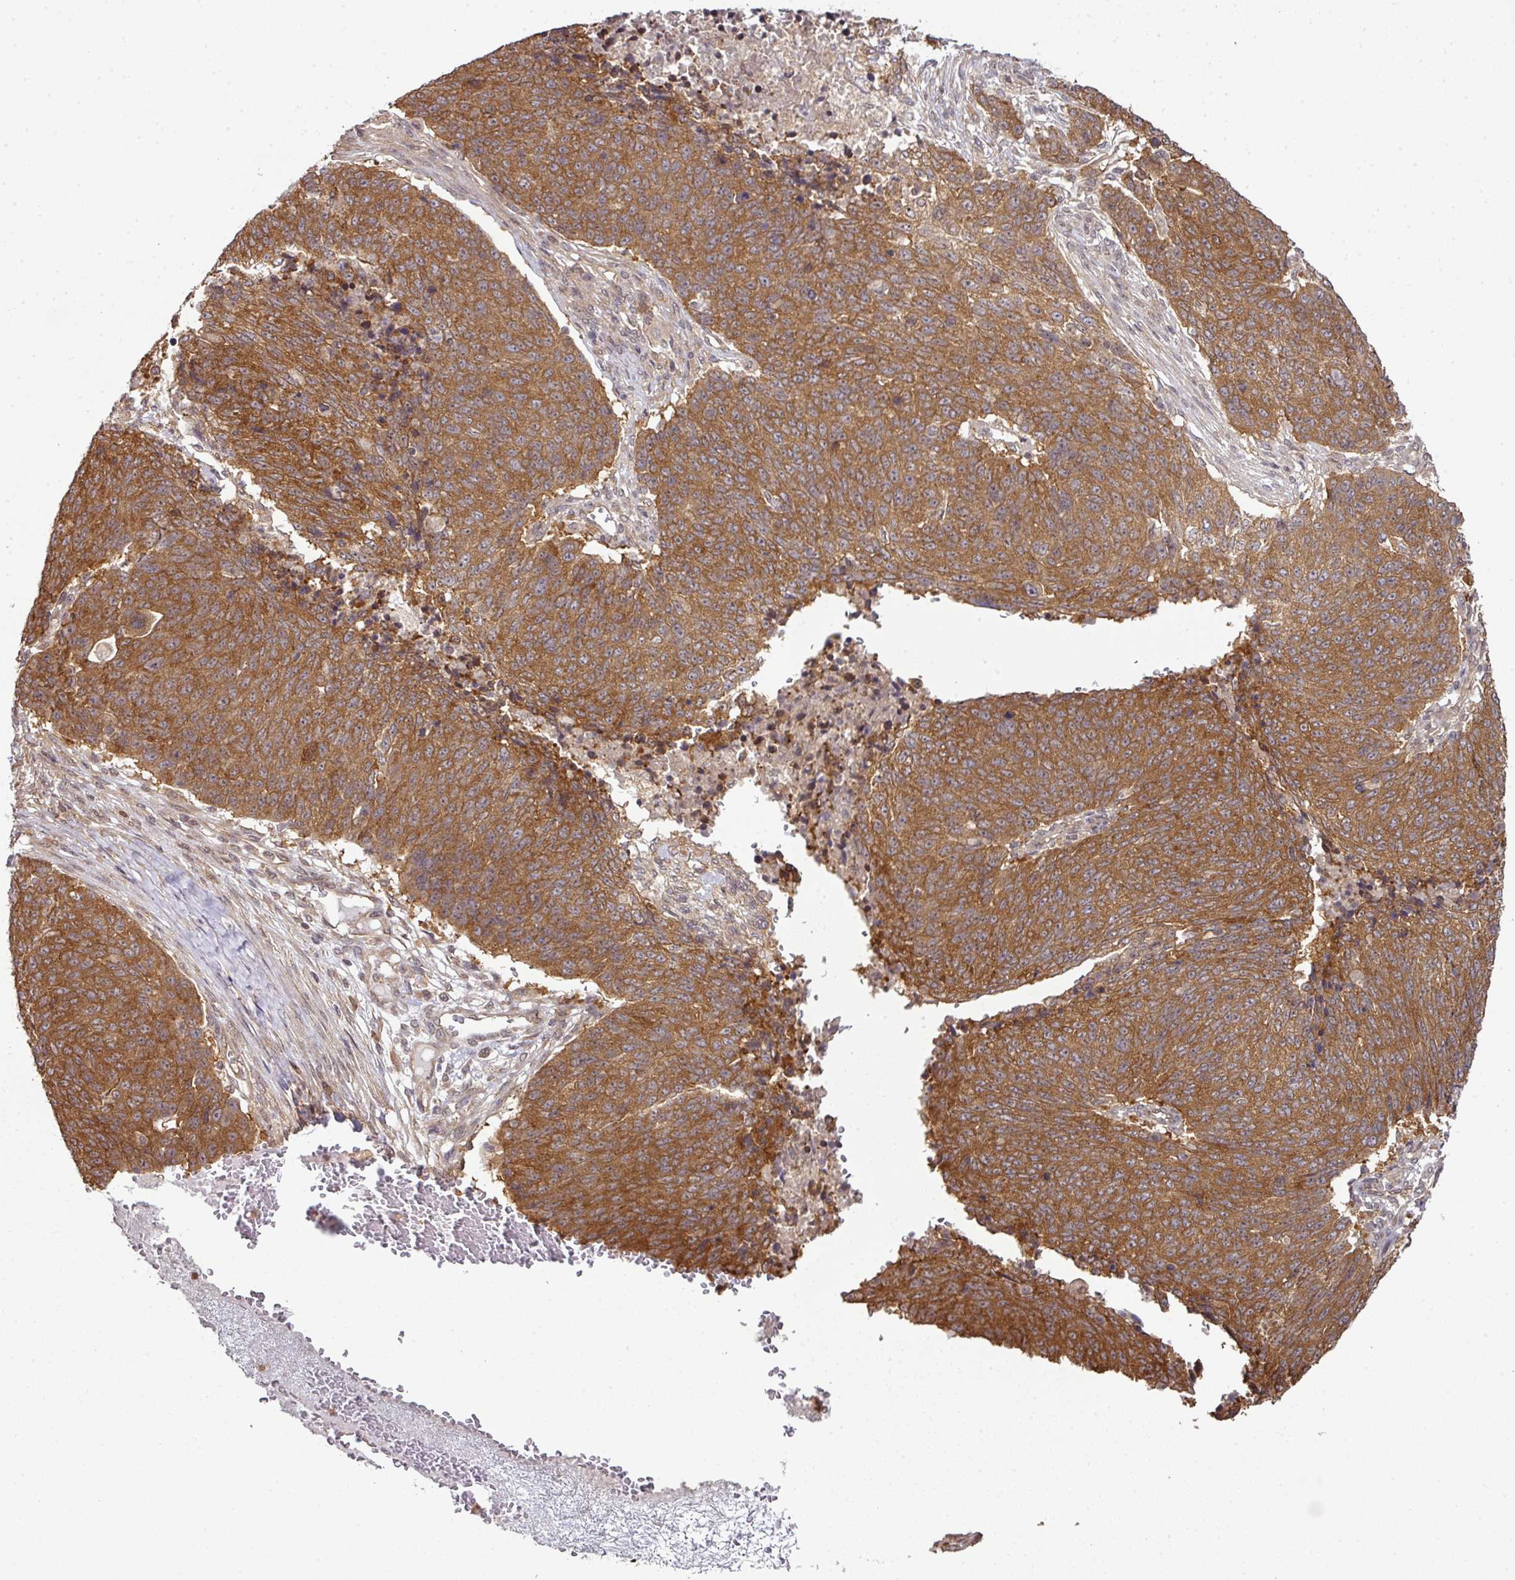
{"staining": {"intensity": "strong", "quantity": ">75%", "location": "cytoplasmic/membranous"}, "tissue": "lung cancer", "cell_type": "Tumor cells", "image_type": "cancer", "snomed": [{"axis": "morphology", "description": "Normal tissue, NOS"}, {"axis": "morphology", "description": "Squamous cell carcinoma, NOS"}, {"axis": "topography", "description": "Lymph node"}, {"axis": "topography", "description": "Lung"}], "caption": "Lung squamous cell carcinoma stained for a protein exhibits strong cytoplasmic/membranous positivity in tumor cells.", "gene": "ANKRD18A", "patient": {"sex": "male", "age": 66}}